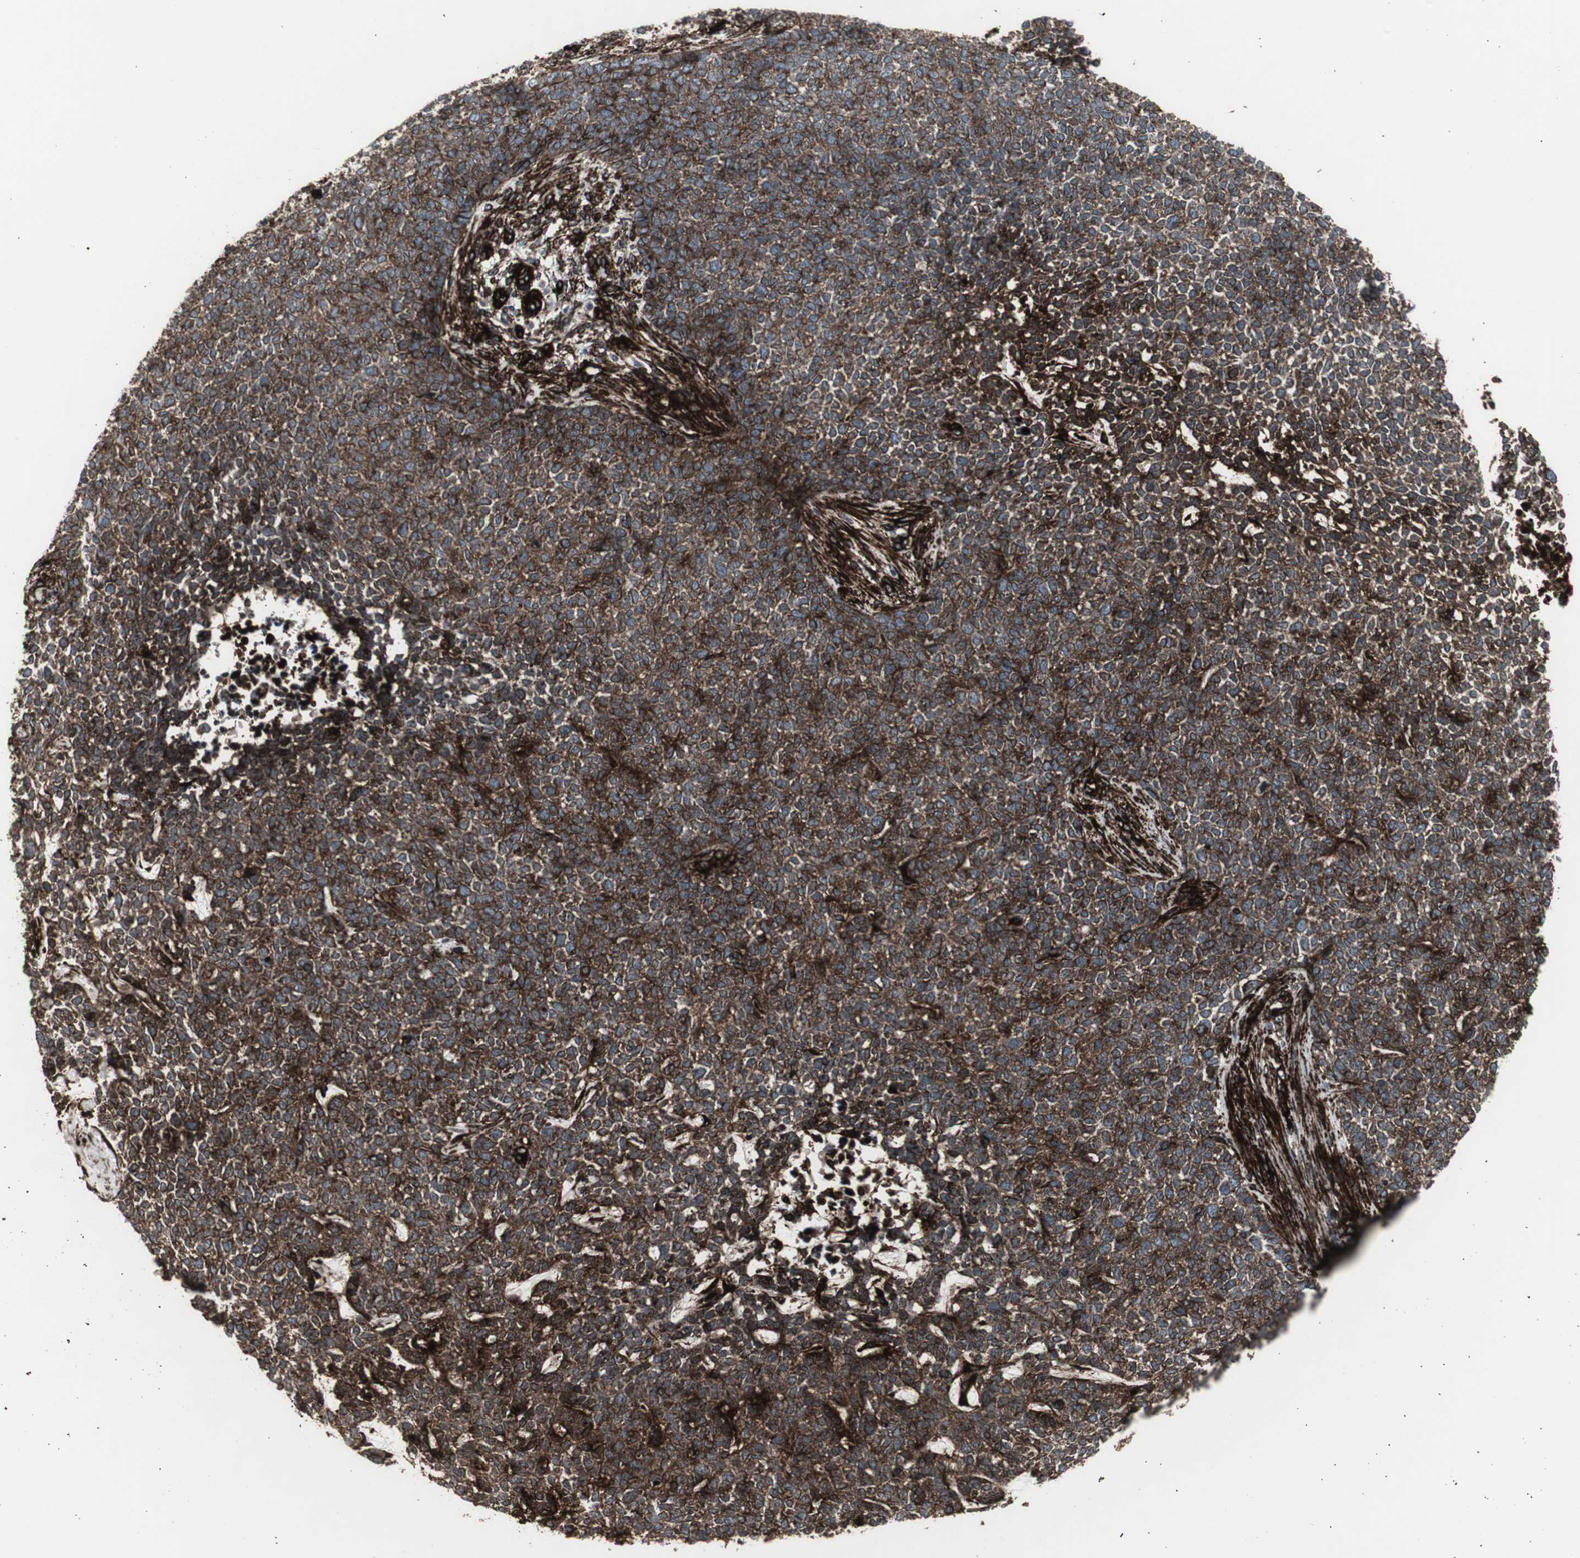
{"staining": {"intensity": "strong", "quantity": ">75%", "location": "cytoplasmic/membranous"}, "tissue": "skin cancer", "cell_type": "Tumor cells", "image_type": "cancer", "snomed": [{"axis": "morphology", "description": "Basal cell carcinoma"}, {"axis": "topography", "description": "Skin"}], "caption": "Skin cancer (basal cell carcinoma) tissue shows strong cytoplasmic/membranous positivity in about >75% of tumor cells (Brightfield microscopy of DAB IHC at high magnification).", "gene": "PDGFA", "patient": {"sex": "female", "age": 84}}